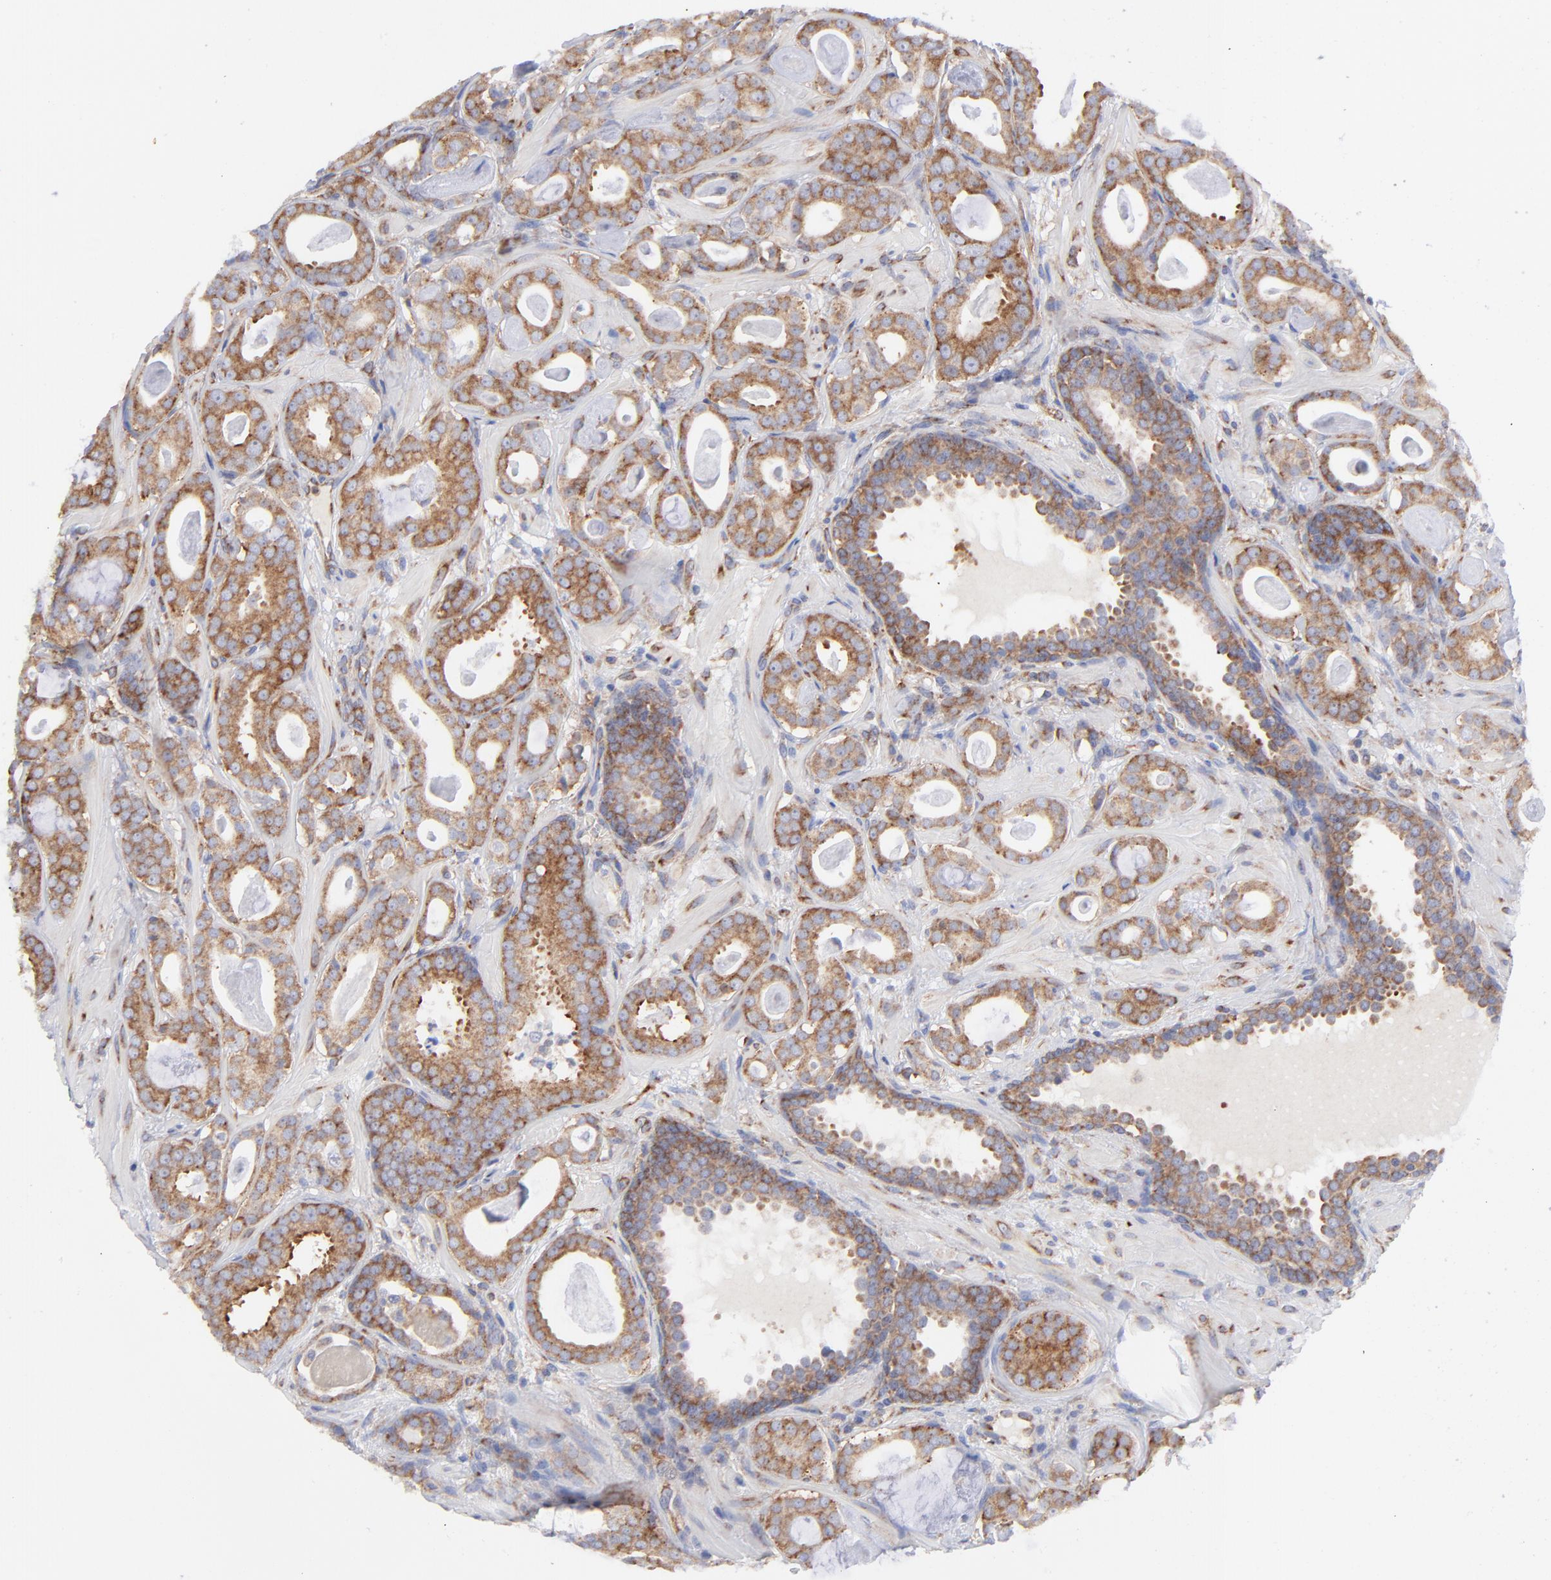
{"staining": {"intensity": "moderate", "quantity": ">75%", "location": "cytoplasmic/membranous"}, "tissue": "prostate cancer", "cell_type": "Tumor cells", "image_type": "cancer", "snomed": [{"axis": "morphology", "description": "Adenocarcinoma, Low grade"}, {"axis": "topography", "description": "Prostate"}], "caption": "Prostate cancer stained for a protein shows moderate cytoplasmic/membranous positivity in tumor cells.", "gene": "EIF2AK2", "patient": {"sex": "male", "age": 57}}